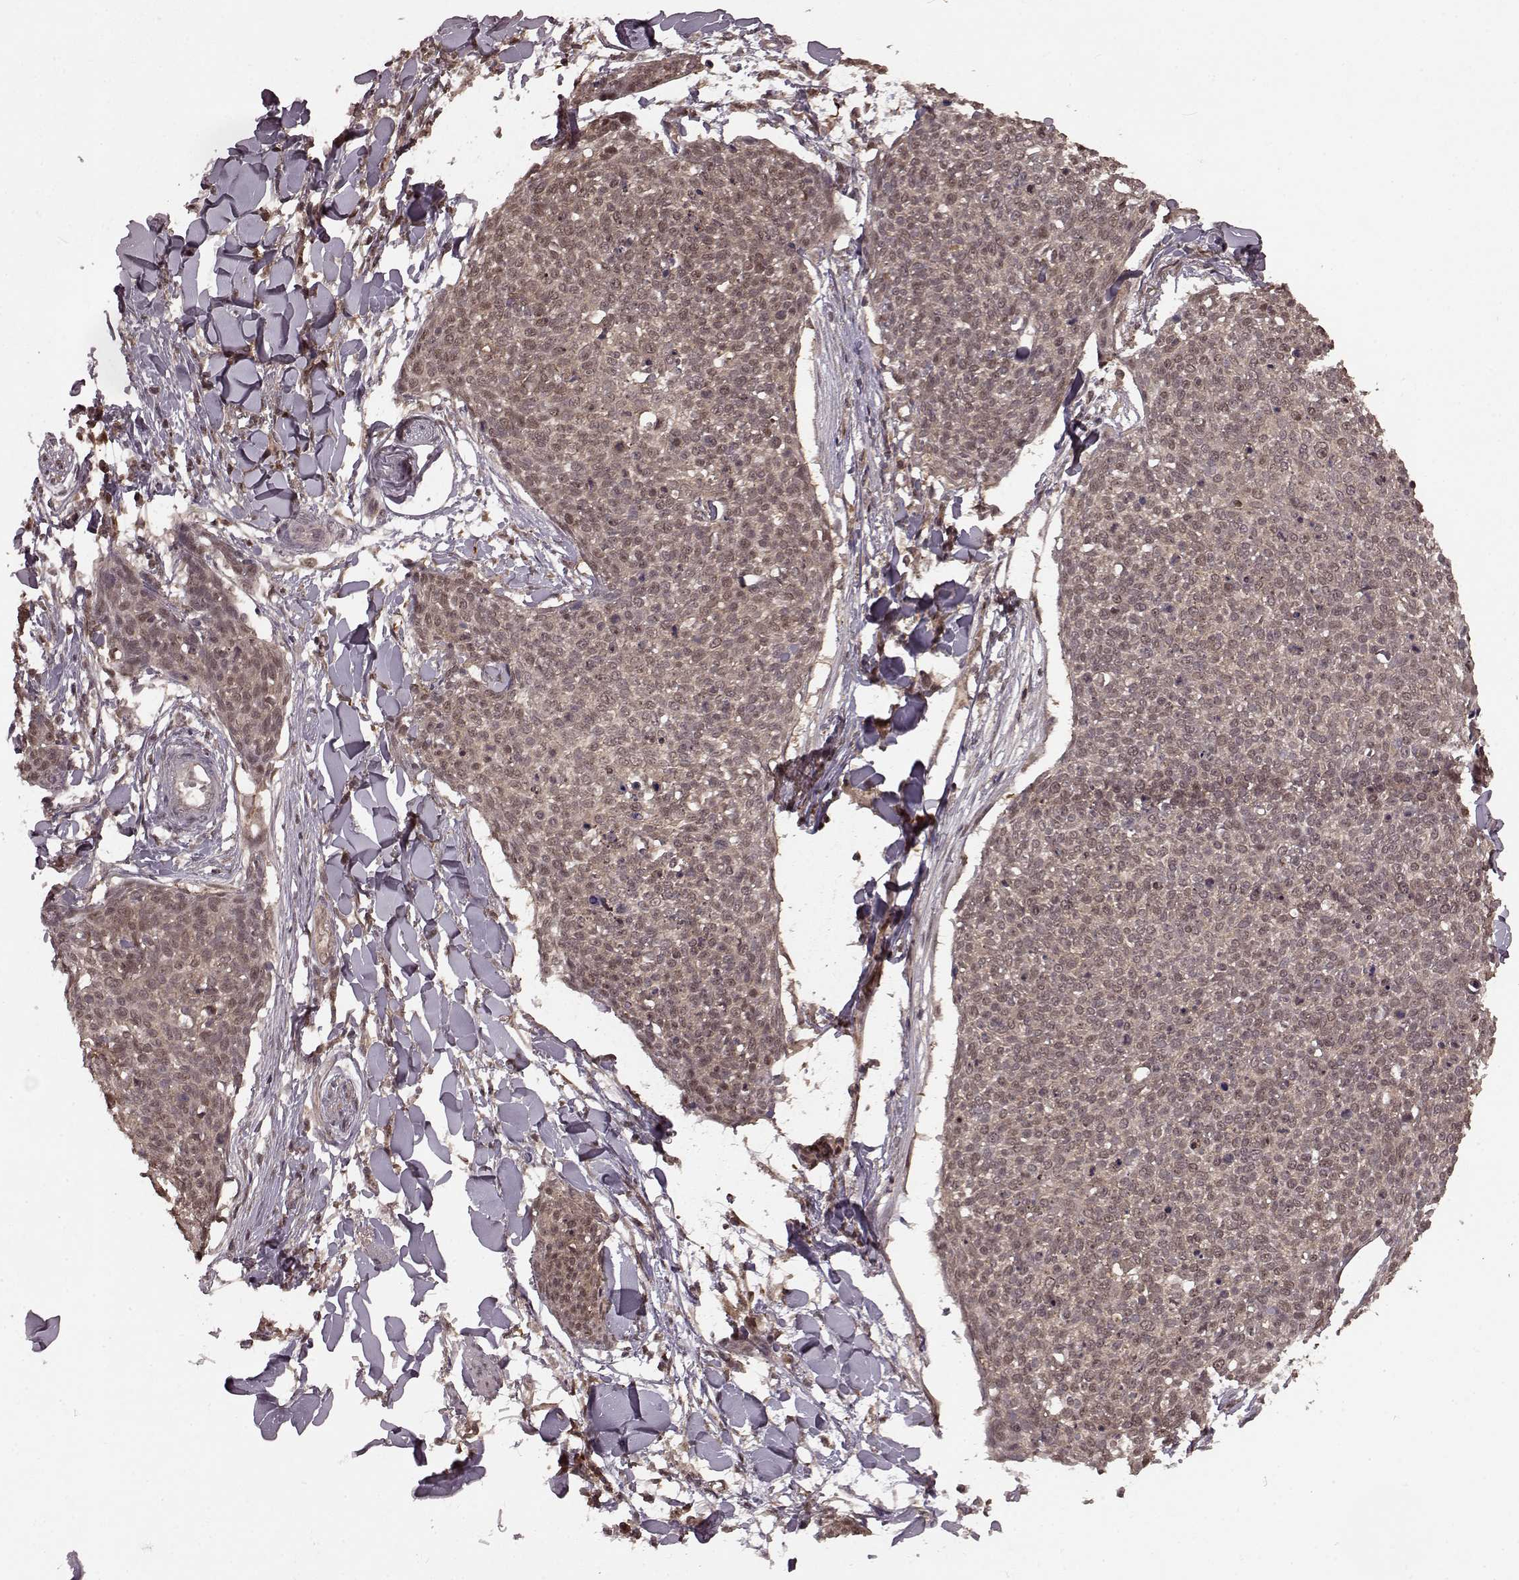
{"staining": {"intensity": "weak", "quantity": "25%-75%", "location": "cytoplasmic/membranous,nuclear"}, "tissue": "skin cancer", "cell_type": "Tumor cells", "image_type": "cancer", "snomed": [{"axis": "morphology", "description": "Squamous cell carcinoma, NOS"}, {"axis": "topography", "description": "Skin"}, {"axis": "topography", "description": "Vulva"}], "caption": "Squamous cell carcinoma (skin) stained for a protein shows weak cytoplasmic/membranous and nuclear positivity in tumor cells.", "gene": "GSS", "patient": {"sex": "female", "age": 75}}